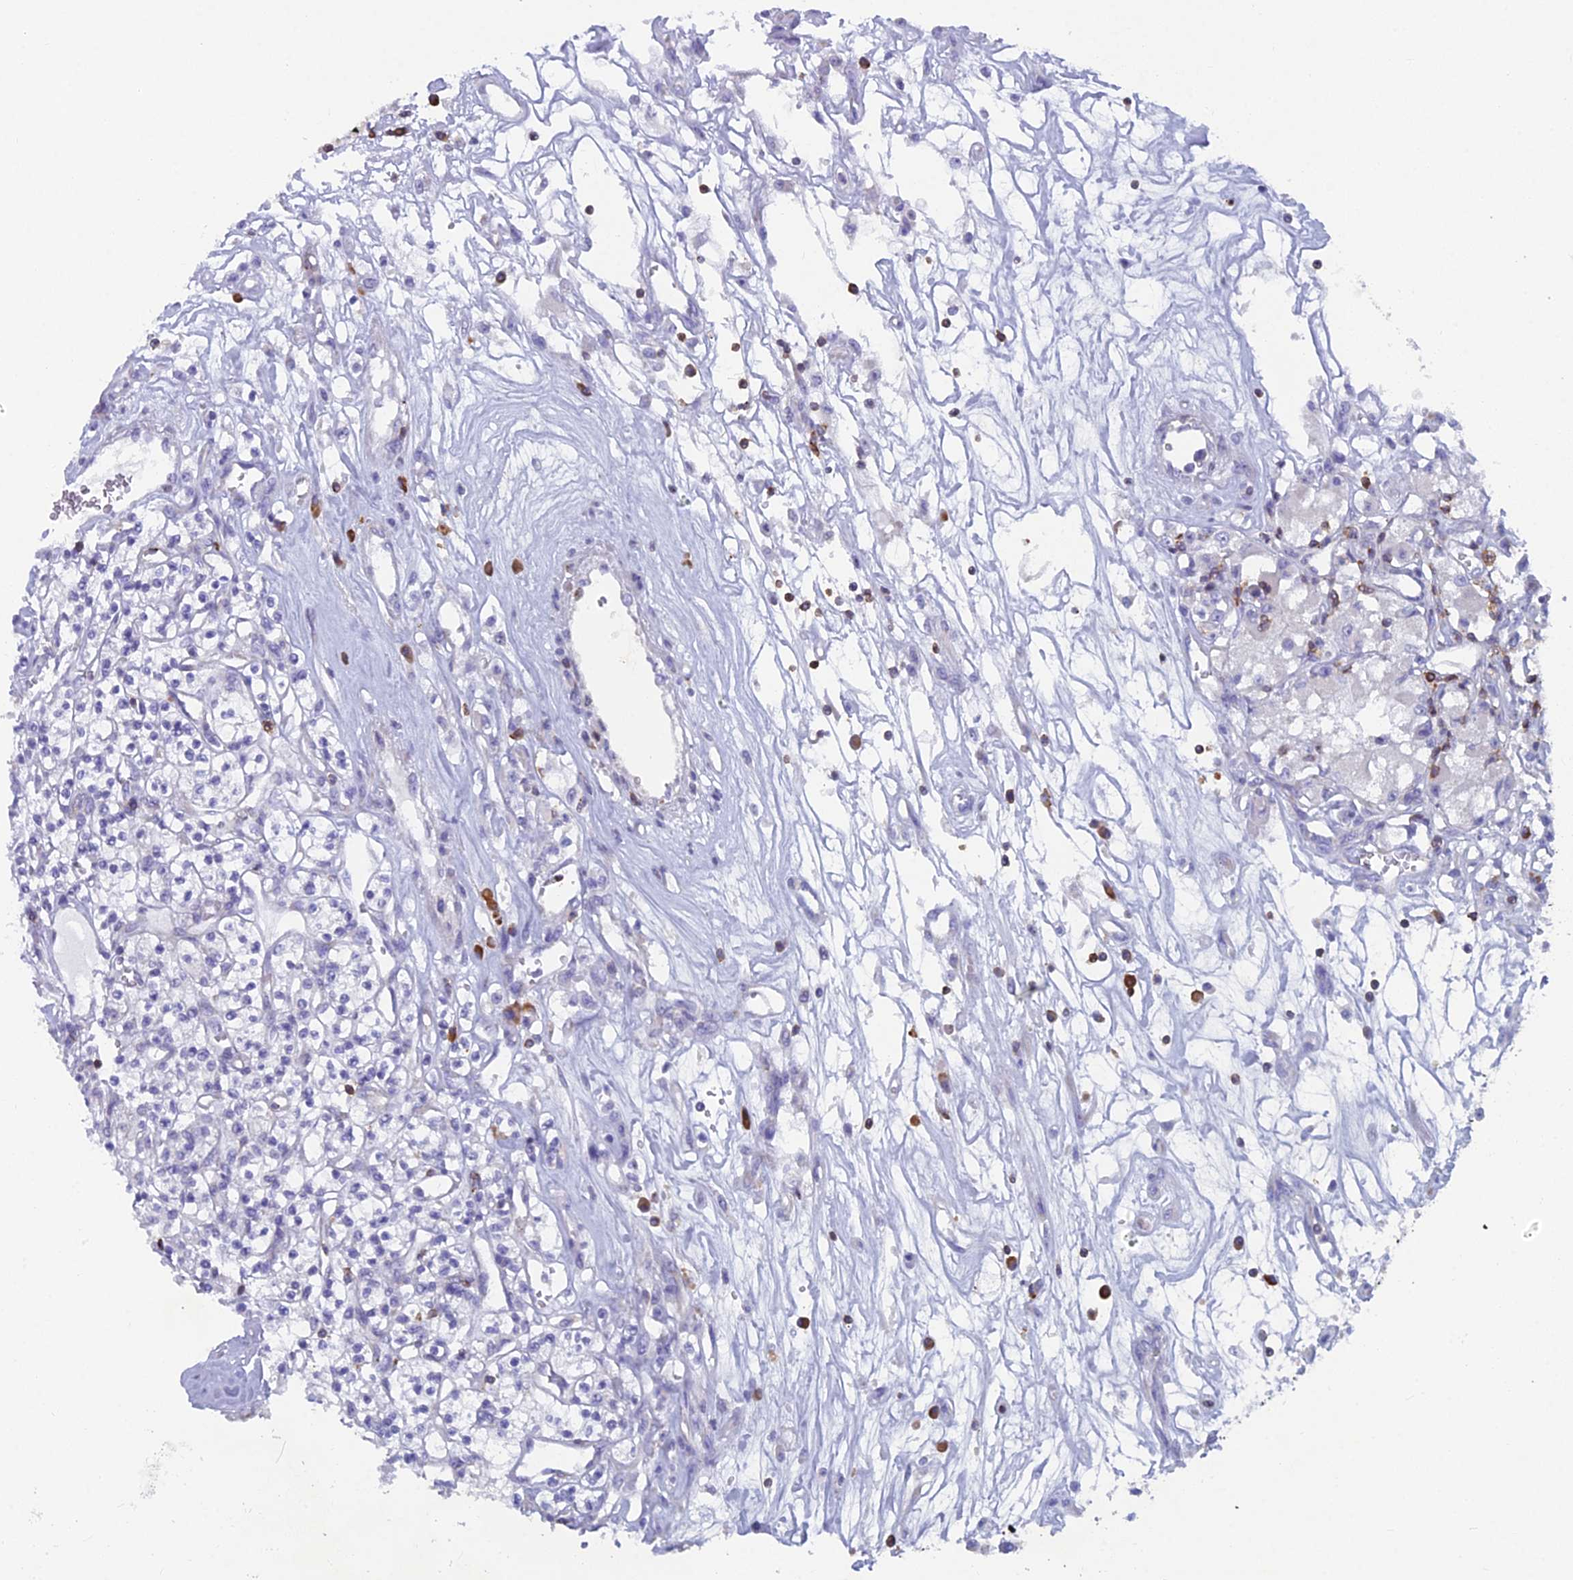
{"staining": {"intensity": "negative", "quantity": "none", "location": "none"}, "tissue": "renal cancer", "cell_type": "Tumor cells", "image_type": "cancer", "snomed": [{"axis": "morphology", "description": "Adenocarcinoma, NOS"}, {"axis": "topography", "description": "Kidney"}], "caption": "High magnification brightfield microscopy of renal cancer (adenocarcinoma) stained with DAB (3,3'-diaminobenzidine) (brown) and counterstained with hematoxylin (blue): tumor cells show no significant positivity.", "gene": "ABI3BP", "patient": {"sex": "female", "age": 59}}